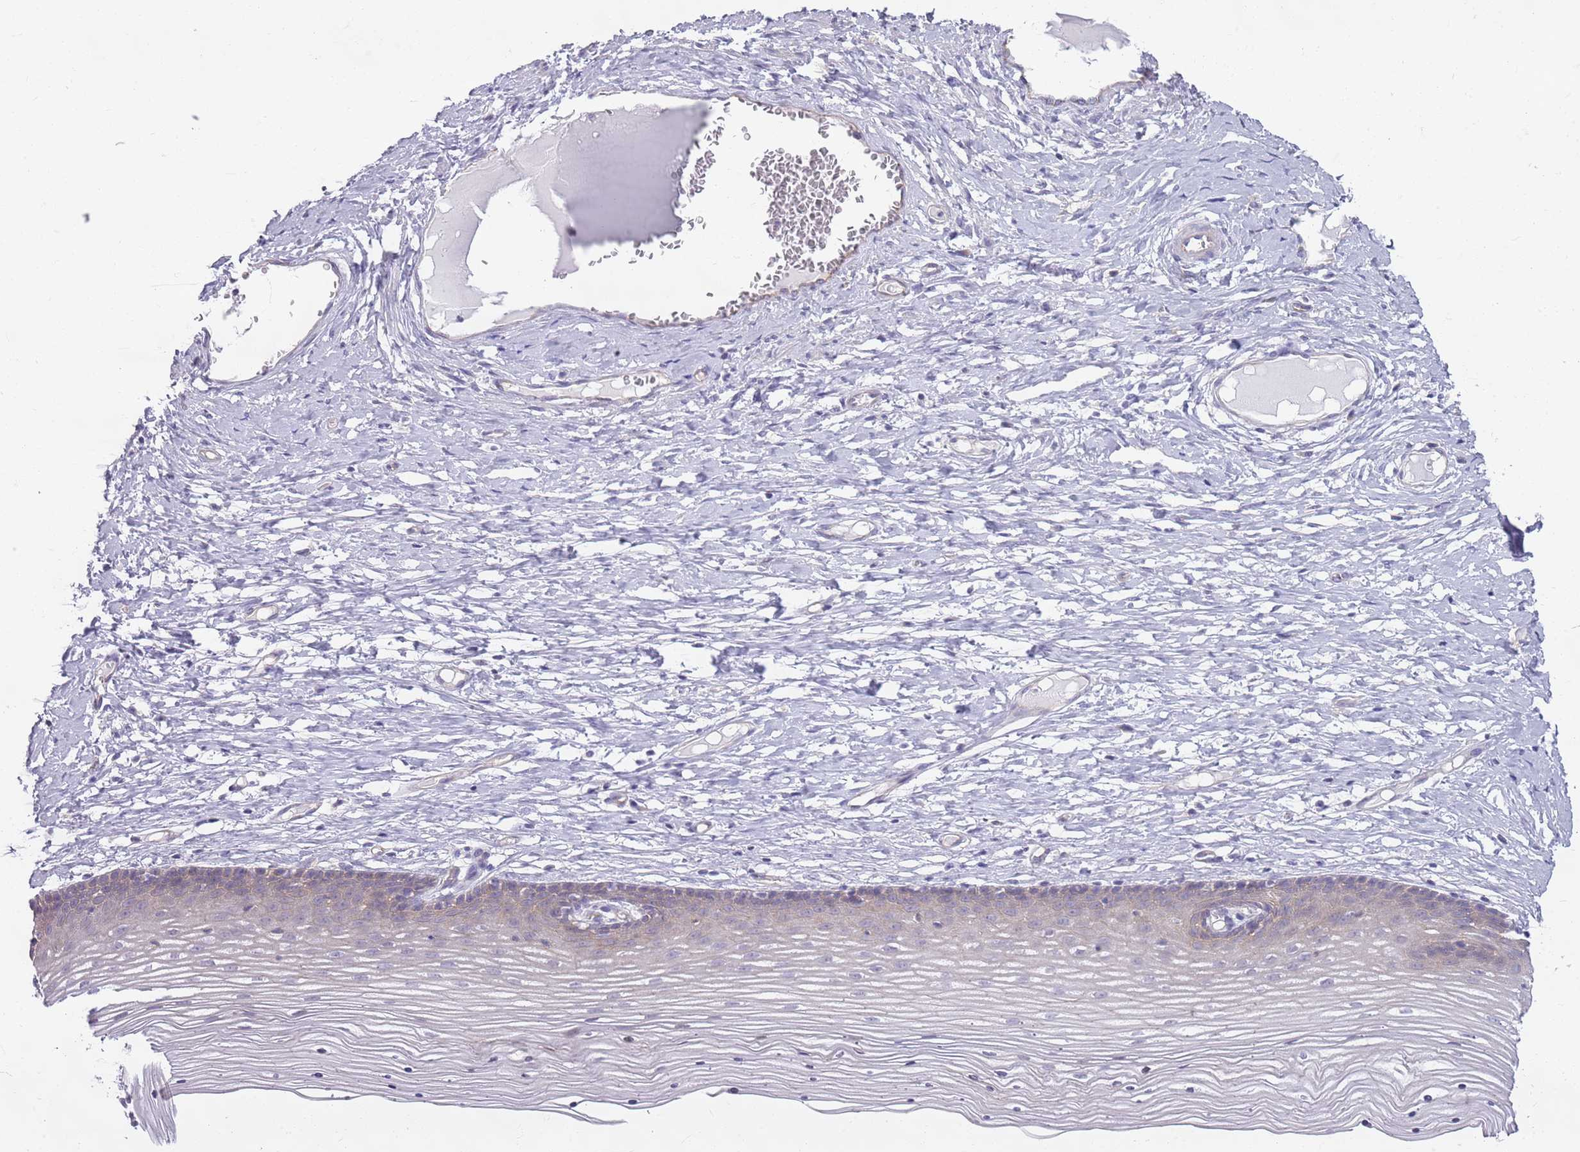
{"staining": {"intensity": "negative", "quantity": "none", "location": "none"}, "tissue": "cervix", "cell_type": "Glandular cells", "image_type": "normal", "snomed": [{"axis": "morphology", "description": "Normal tissue, NOS"}, {"axis": "topography", "description": "Cervix"}], "caption": "Glandular cells show no significant protein positivity in unremarkable cervix.", "gene": "PARP8", "patient": {"sex": "female", "age": 42}}